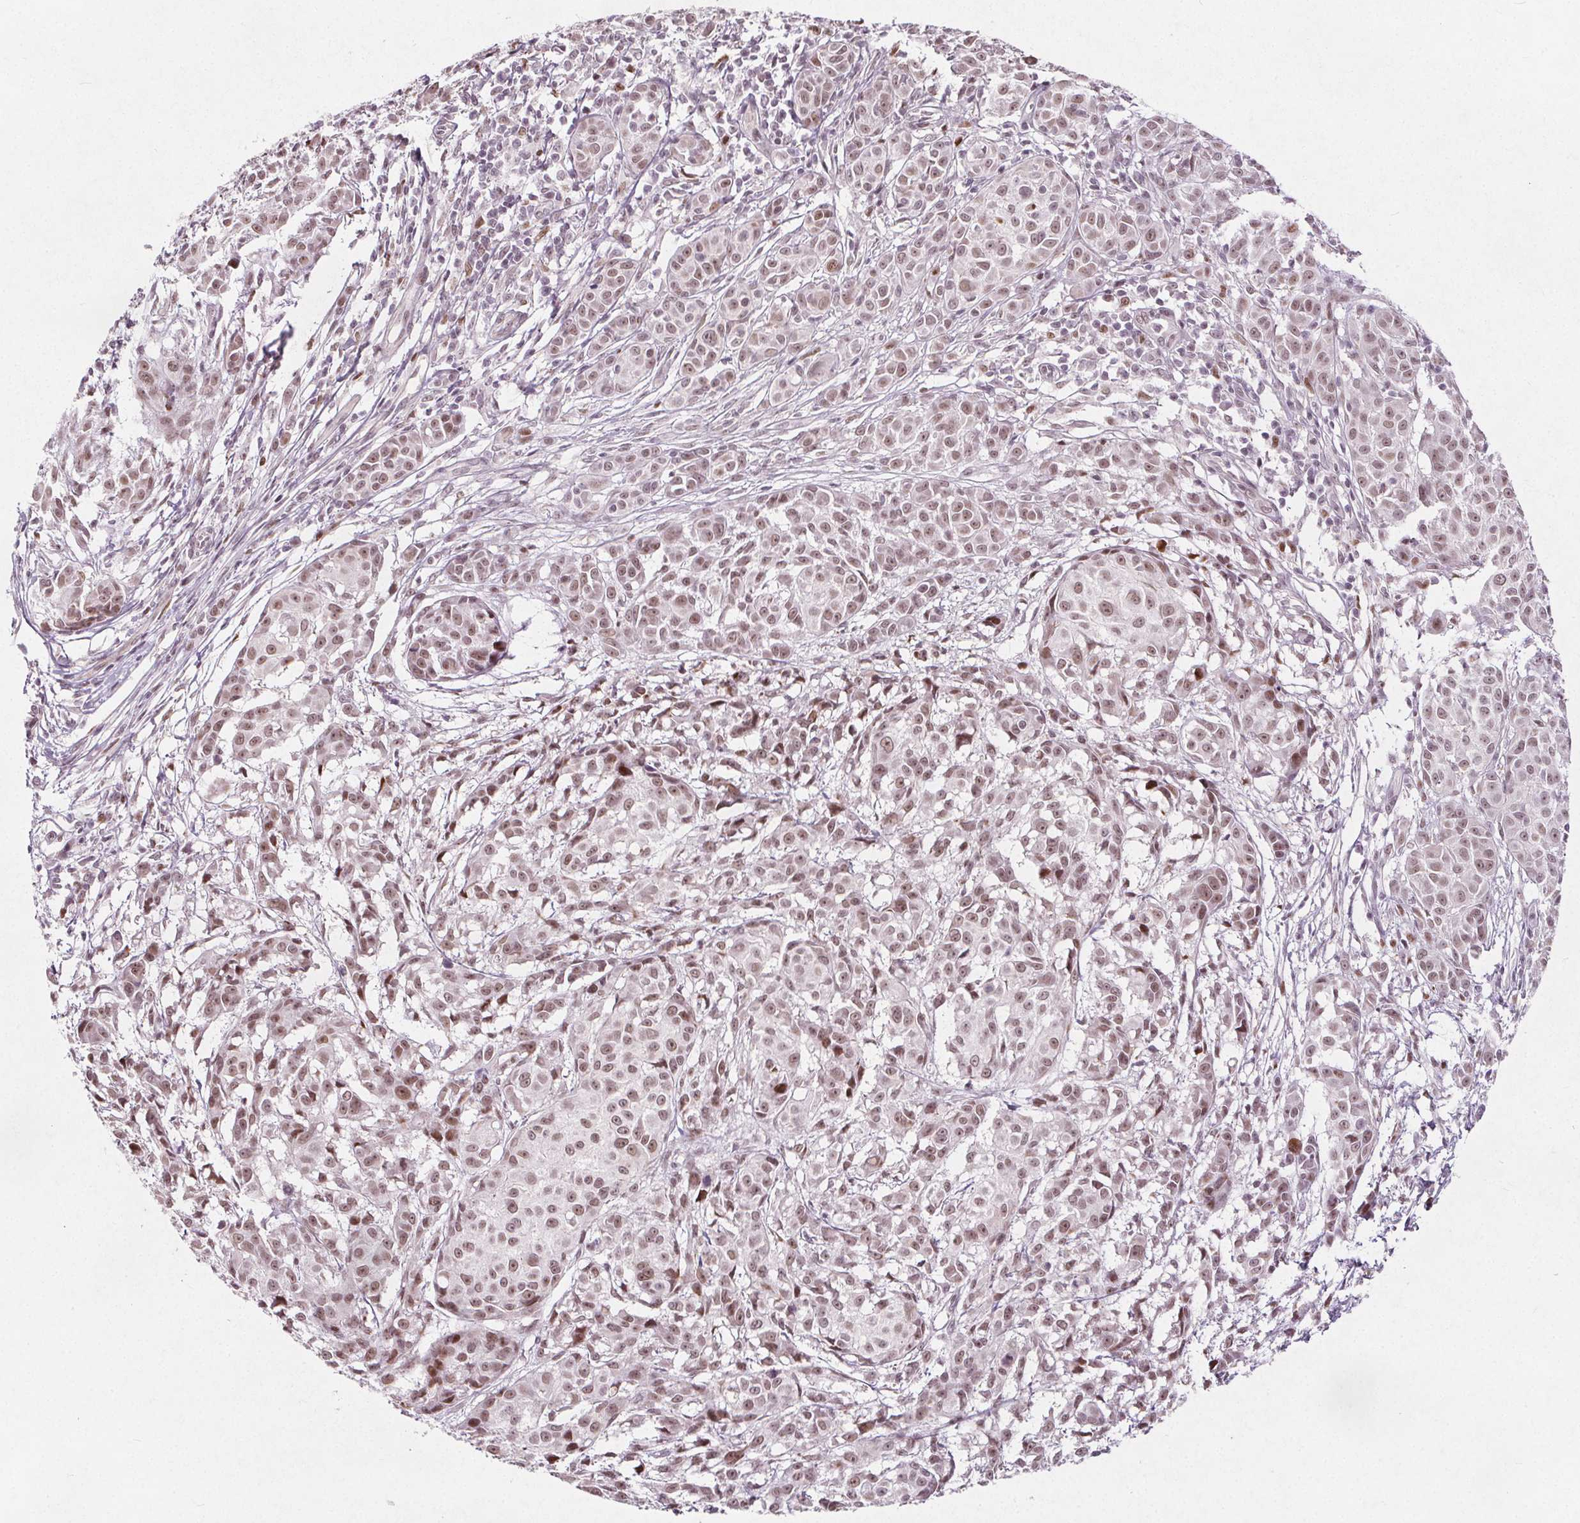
{"staining": {"intensity": "moderate", "quantity": ">75%", "location": "nuclear"}, "tissue": "melanoma", "cell_type": "Tumor cells", "image_type": "cancer", "snomed": [{"axis": "morphology", "description": "Malignant melanoma, NOS"}, {"axis": "topography", "description": "Skin"}], "caption": "Protein expression analysis of malignant melanoma shows moderate nuclear positivity in about >75% of tumor cells.", "gene": "TAF6L", "patient": {"sex": "male", "age": 48}}